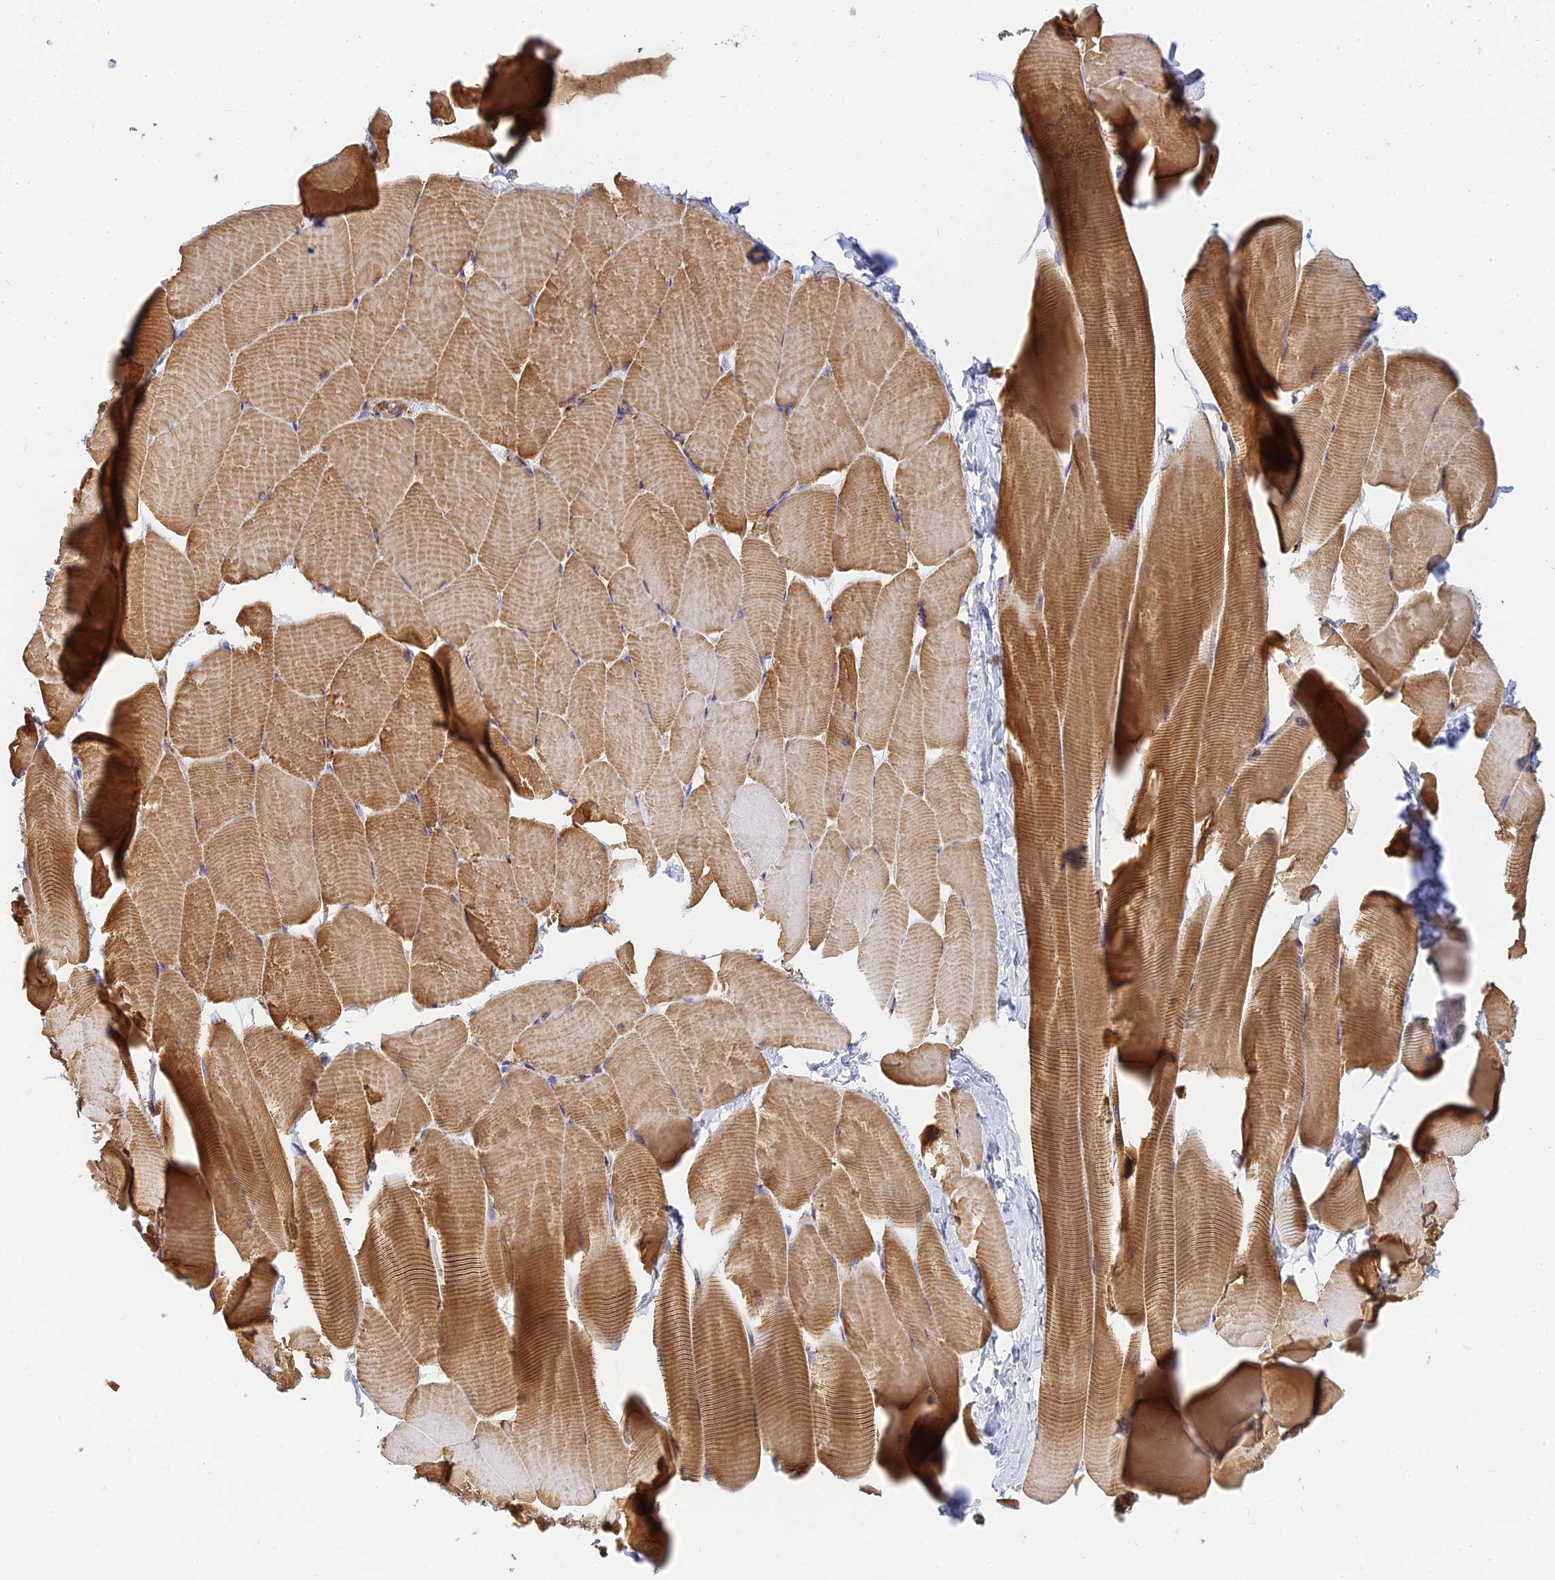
{"staining": {"intensity": "moderate", "quantity": ">75%", "location": "cytoplasmic/membranous"}, "tissue": "skeletal muscle", "cell_type": "Myocytes", "image_type": "normal", "snomed": [{"axis": "morphology", "description": "Normal tissue, NOS"}, {"axis": "topography", "description": "Skeletal muscle"}], "caption": "Protein staining of unremarkable skeletal muscle demonstrates moderate cytoplasmic/membranous positivity in about >75% of myocytes. (Brightfield microscopy of DAB IHC at high magnification).", "gene": "MRPL15", "patient": {"sex": "male", "age": 25}}